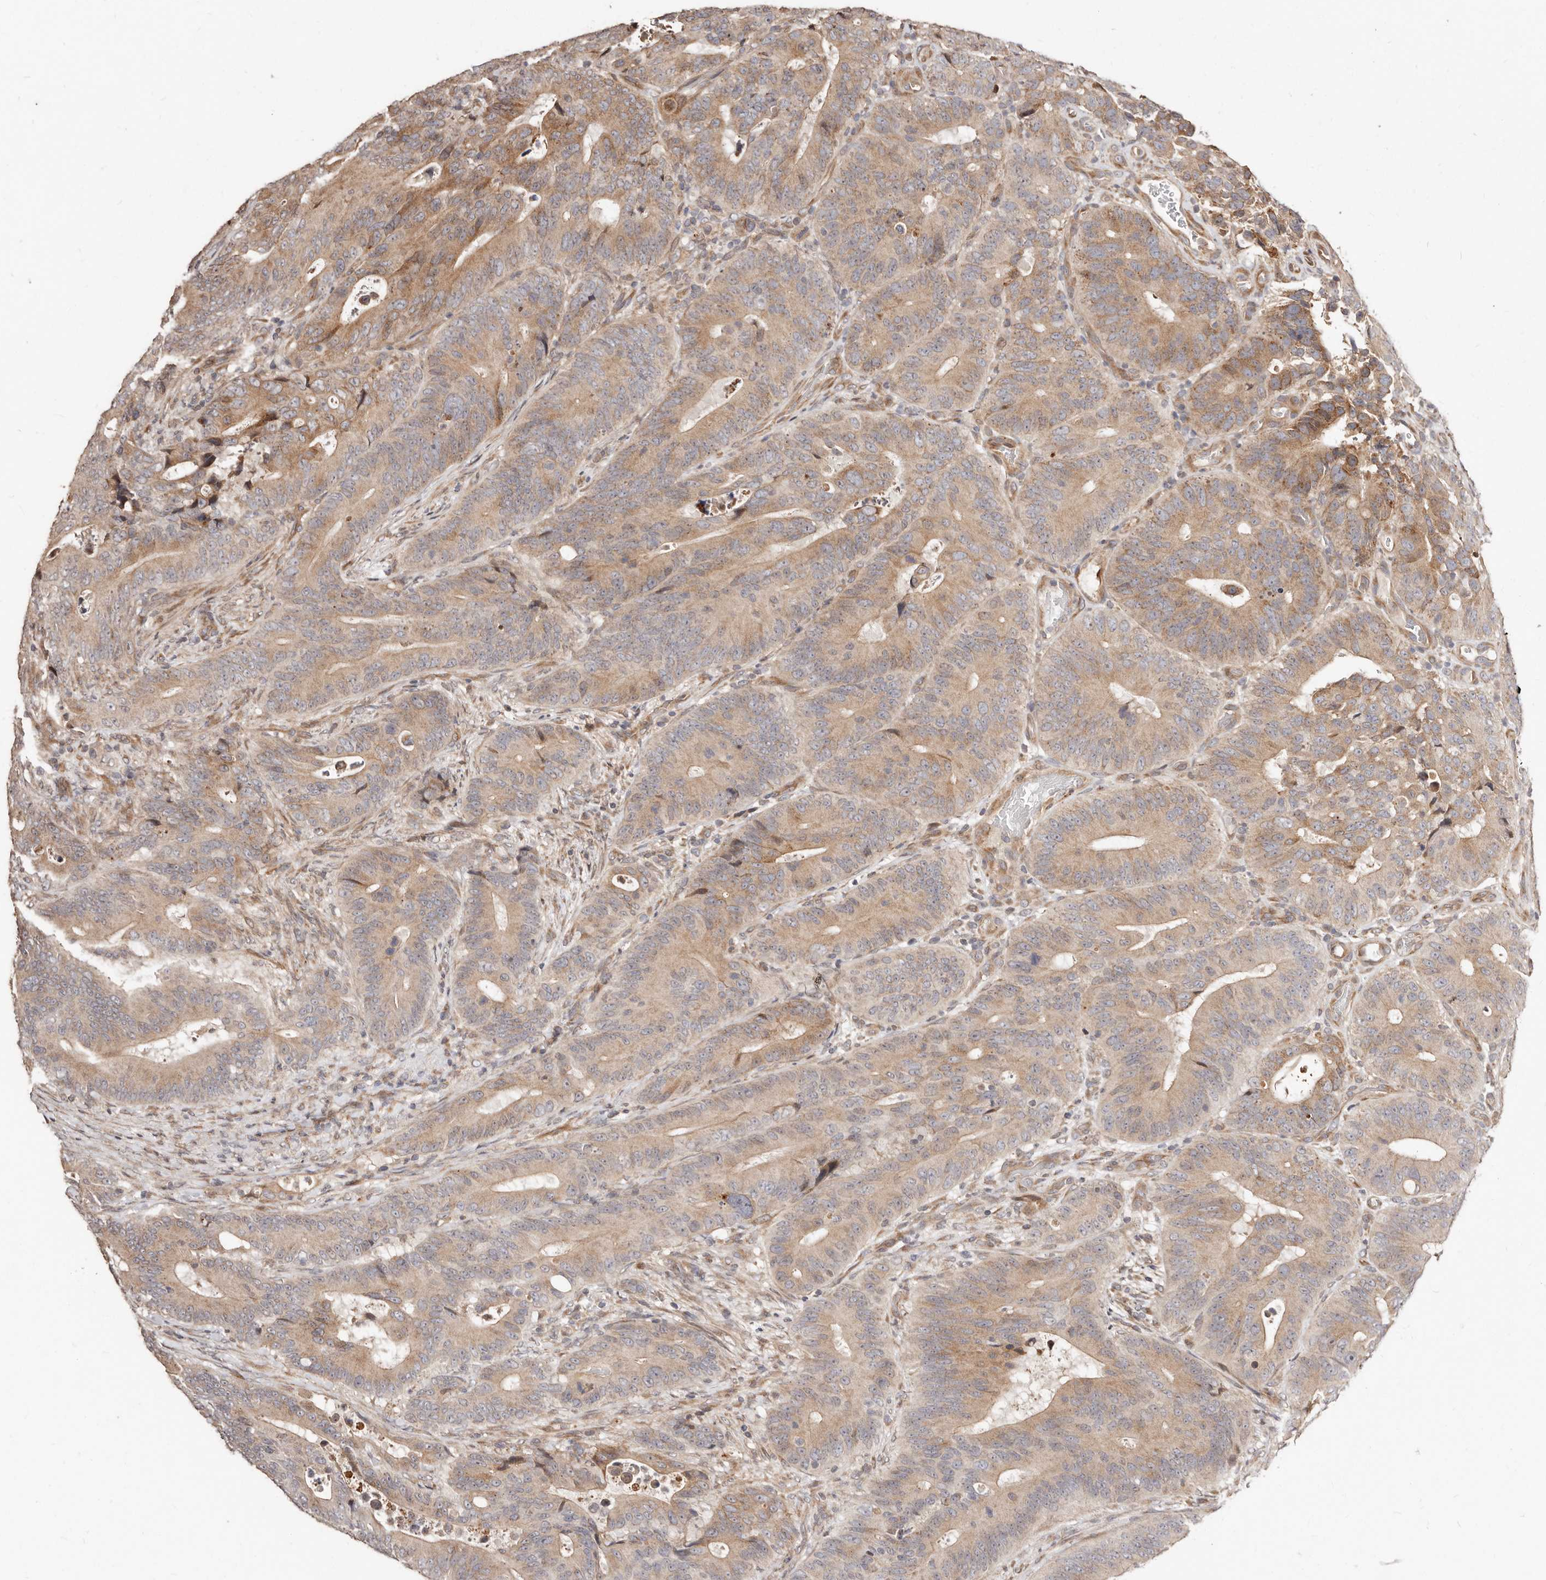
{"staining": {"intensity": "weak", "quantity": "25%-75%", "location": "cytoplasmic/membranous"}, "tissue": "colorectal cancer", "cell_type": "Tumor cells", "image_type": "cancer", "snomed": [{"axis": "morphology", "description": "Adenocarcinoma, NOS"}, {"axis": "topography", "description": "Colon"}], "caption": "This is an image of immunohistochemistry staining of adenocarcinoma (colorectal), which shows weak positivity in the cytoplasmic/membranous of tumor cells.", "gene": "APOL6", "patient": {"sex": "male", "age": 83}}